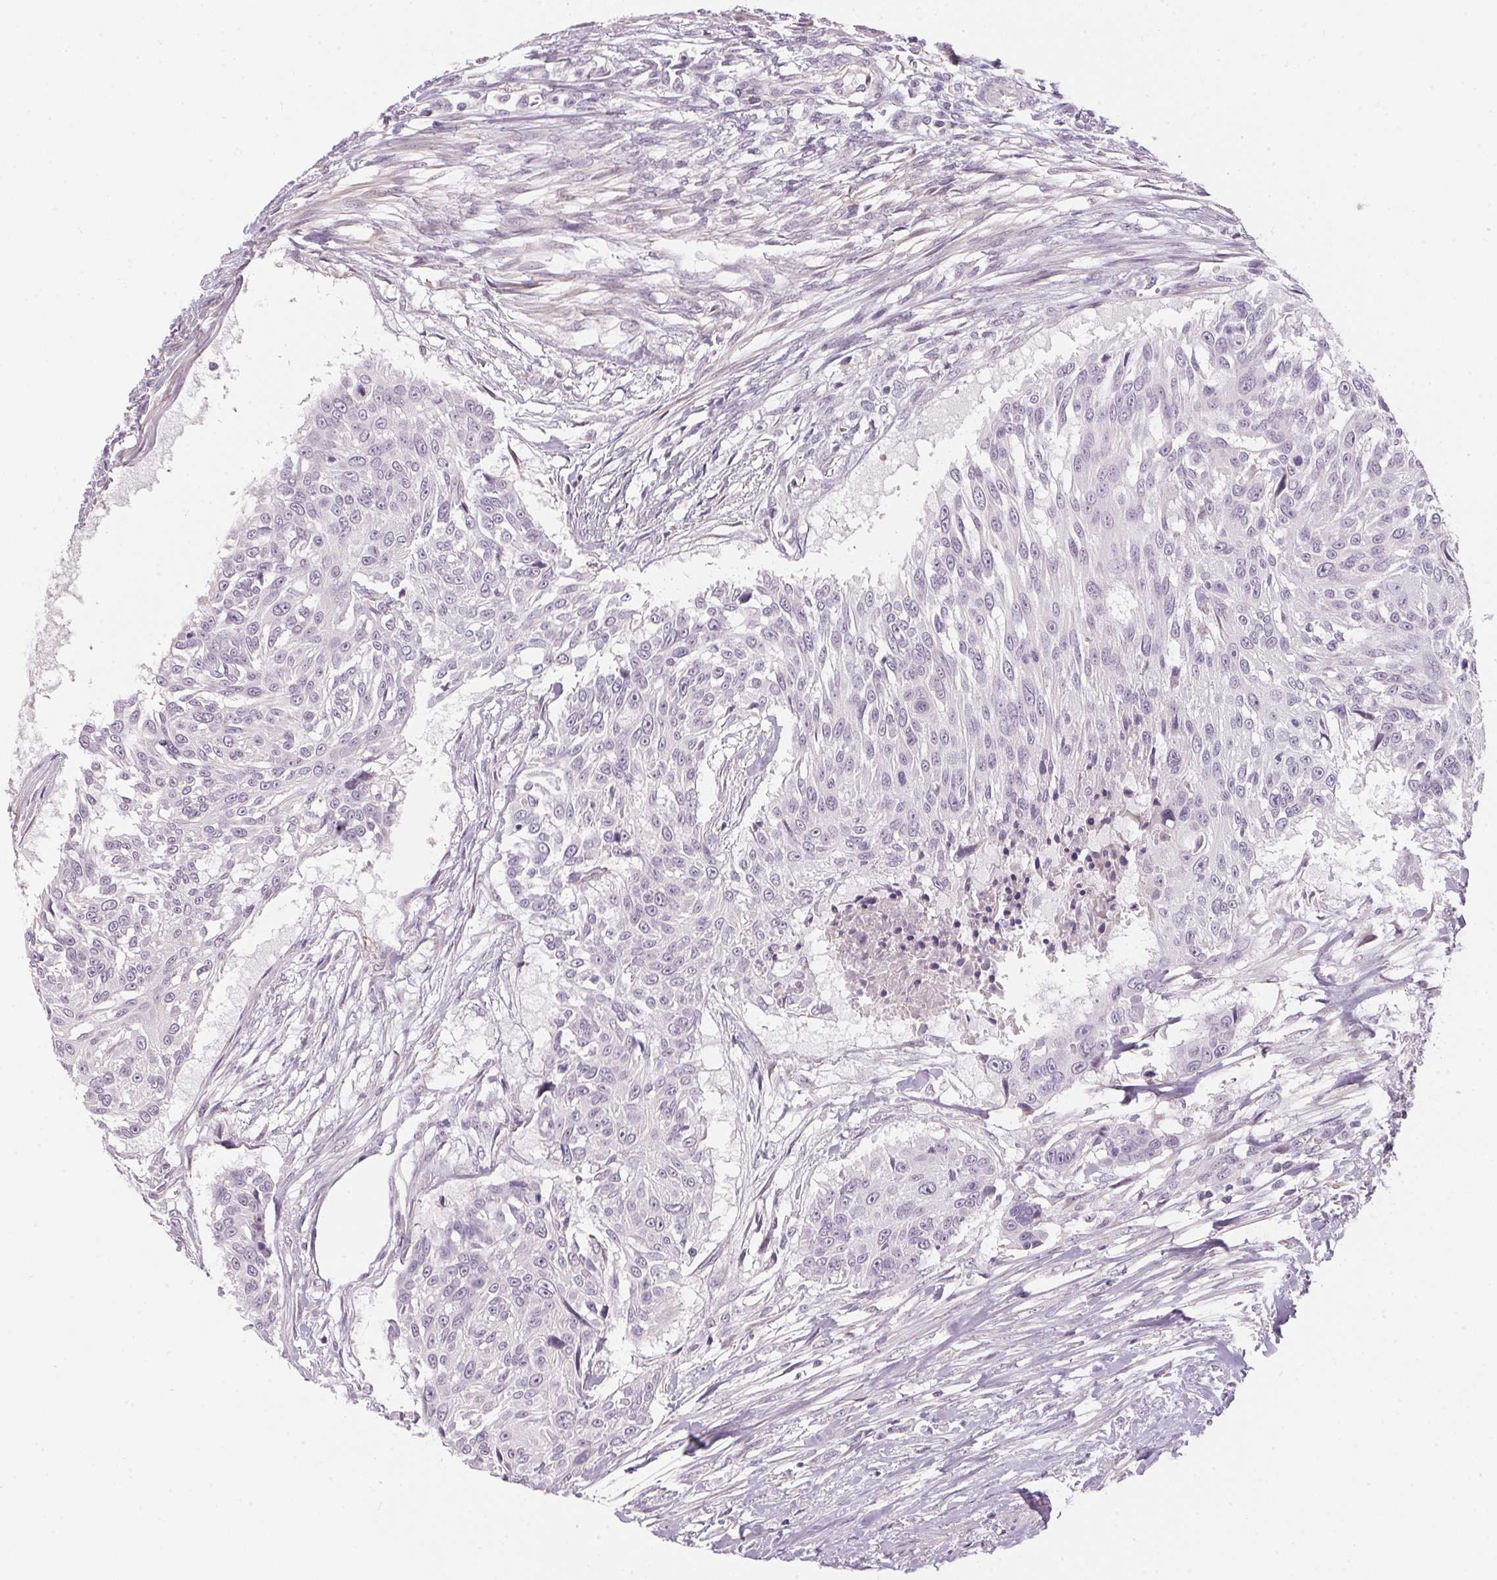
{"staining": {"intensity": "negative", "quantity": "none", "location": "none"}, "tissue": "urothelial cancer", "cell_type": "Tumor cells", "image_type": "cancer", "snomed": [{"axis": "morphology", "description": "Urothelial carcinoma, NOS"}, {"axis": "topography", "description": "Urinary bladder"}], "caption": "DAB immunohistochemical staining of human transitional cell carcinoma demonstrates no significant positivity in tumor cells.", "gene": "GDAP1L1", "patient": {"sex": "male", "age": 55}}